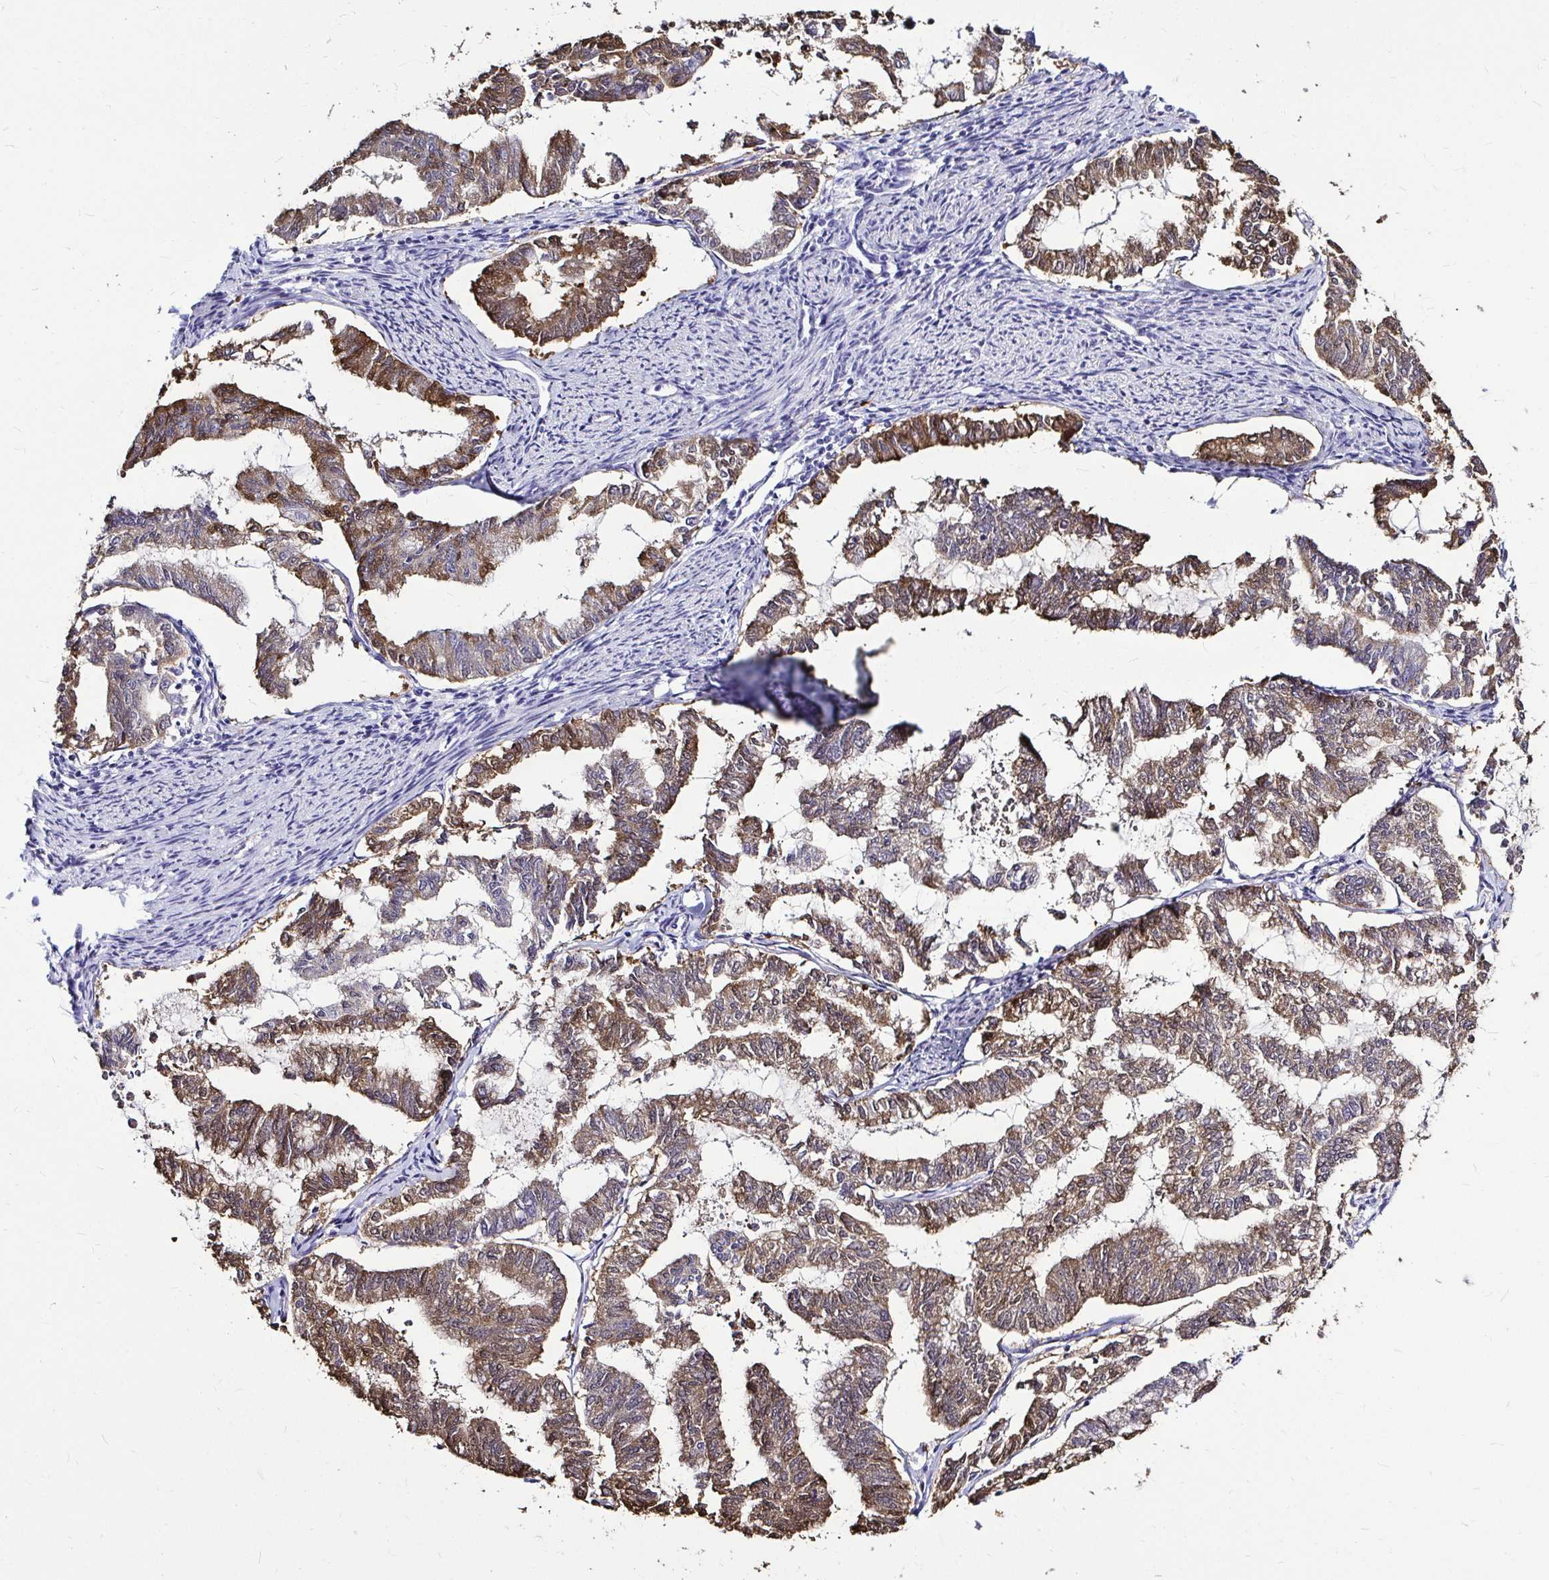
{"staining": {"intensity": "moderate", "quantity": "25%-75%", "location": "cytoplasmic/membranous"}, "tissue": "endometrial cancer", "cell_type": "Tumor cells", "image_type": "cancer", "snomed": [{"axis": "morphology", "description": "Adenocarcinoma, NOS"}, {"axis": "topography", "description": "Endometrium"}], "caption": "Immunohistochemical staining of human endometrial adenocarcinoma demonstrates medium levels of moderate cytoplasmic/membranous positivity in approximately 25%-75% of tumor cells.", "gene": "IDH1", "patient": {"sex": "female", "age": 79}}